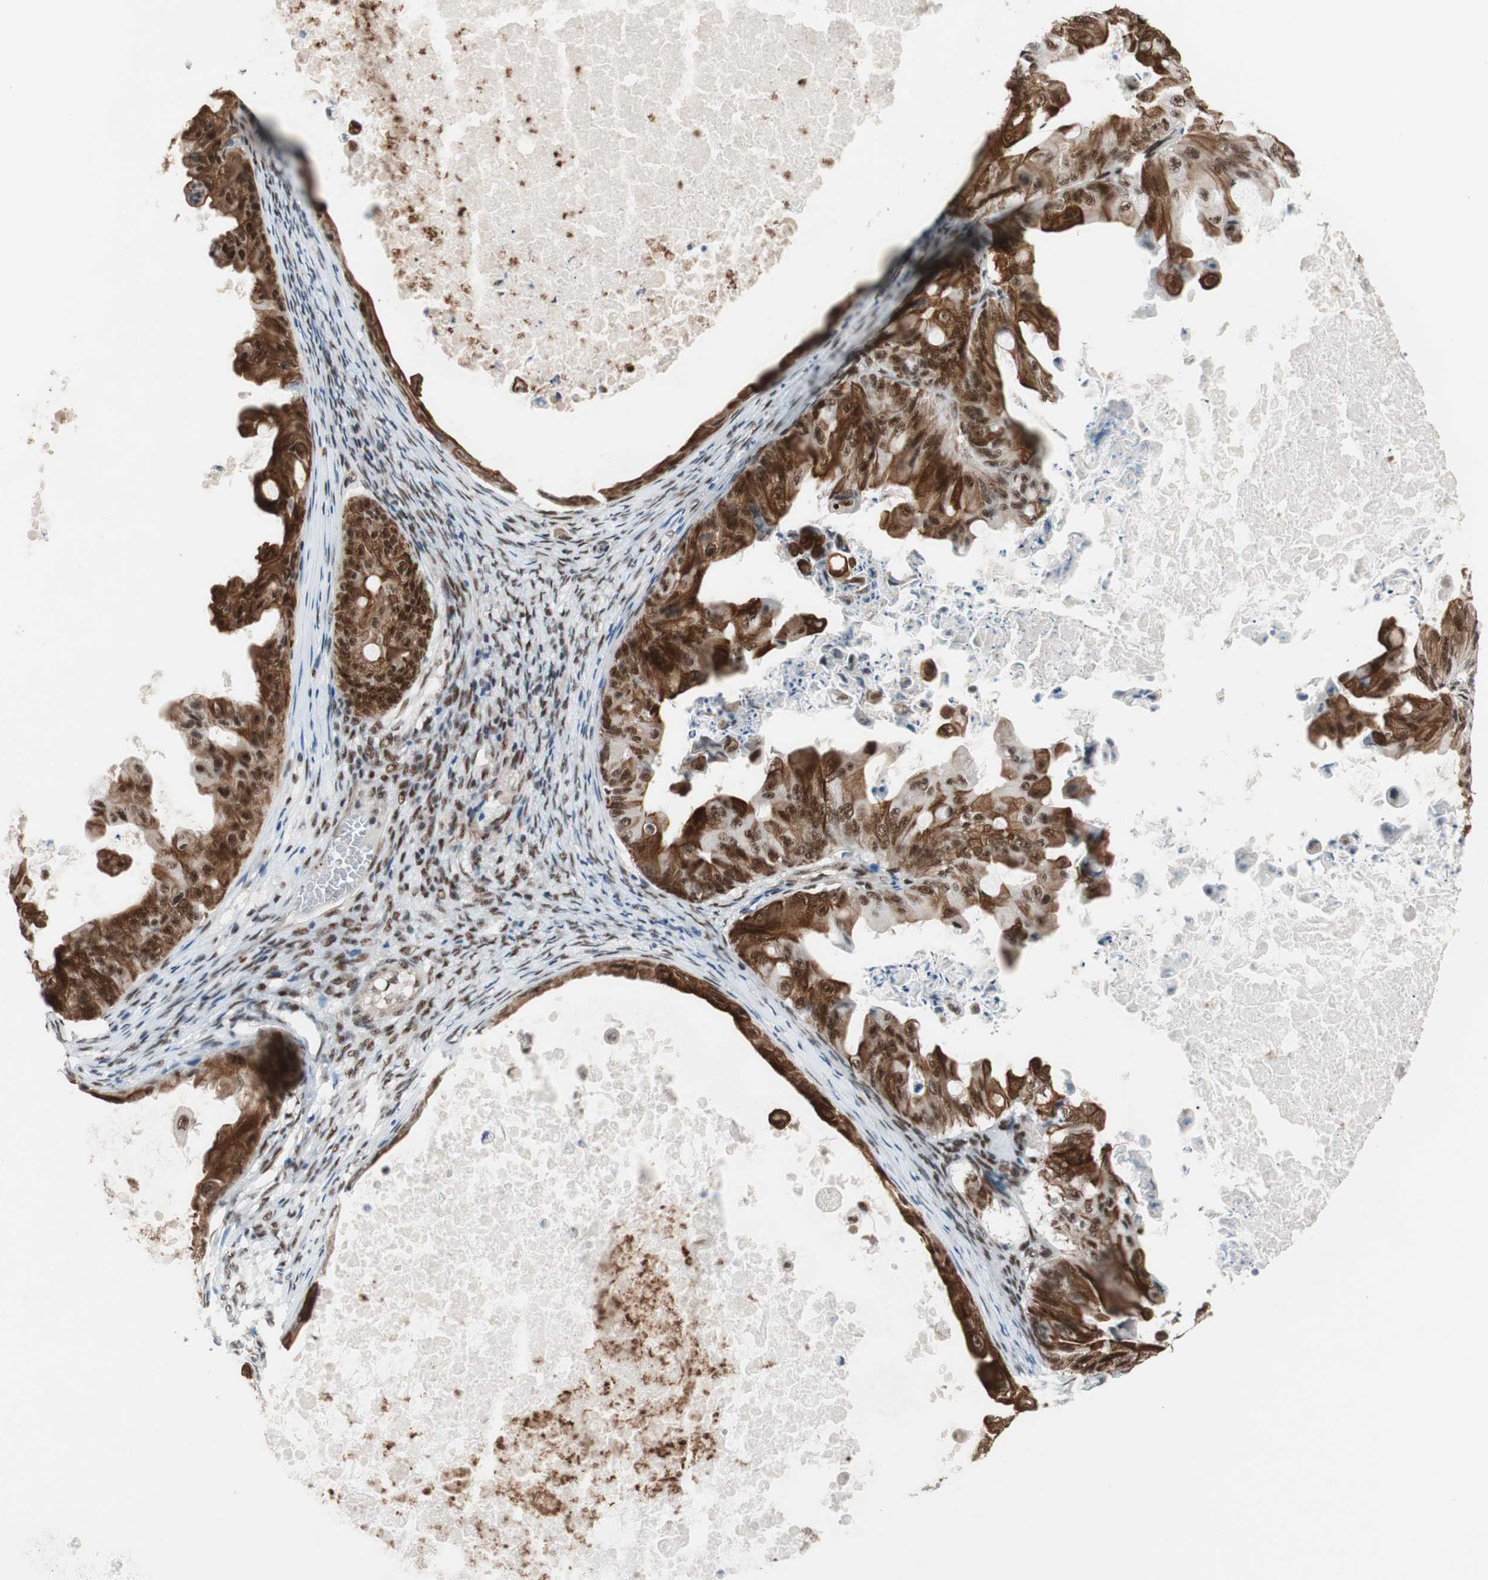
{"staining": {"intensity": "strong", "quantity": ">75%", "location": "cytoplasmic/membranous,nuclear"}, "tissue": "ovarian cancer", "cell_type": "Tumor cells", "image_type": "cancer", "snomed": [{"axis": "morphology", "description": "Cystadenocarcinoma, mucinous, NOS"}, {"axis": "topography", "description": "Ovary"}], "caption": "This is an image of immunohistochemistry (IHC) staining of ovarian mucinous cystadenocarcinoma, which shows strong expression in the cytoplasmic/membranous and nuclear of tumor cells.", "gene": "PRPF19", "patient": {"sex": "female", "age": 37}}